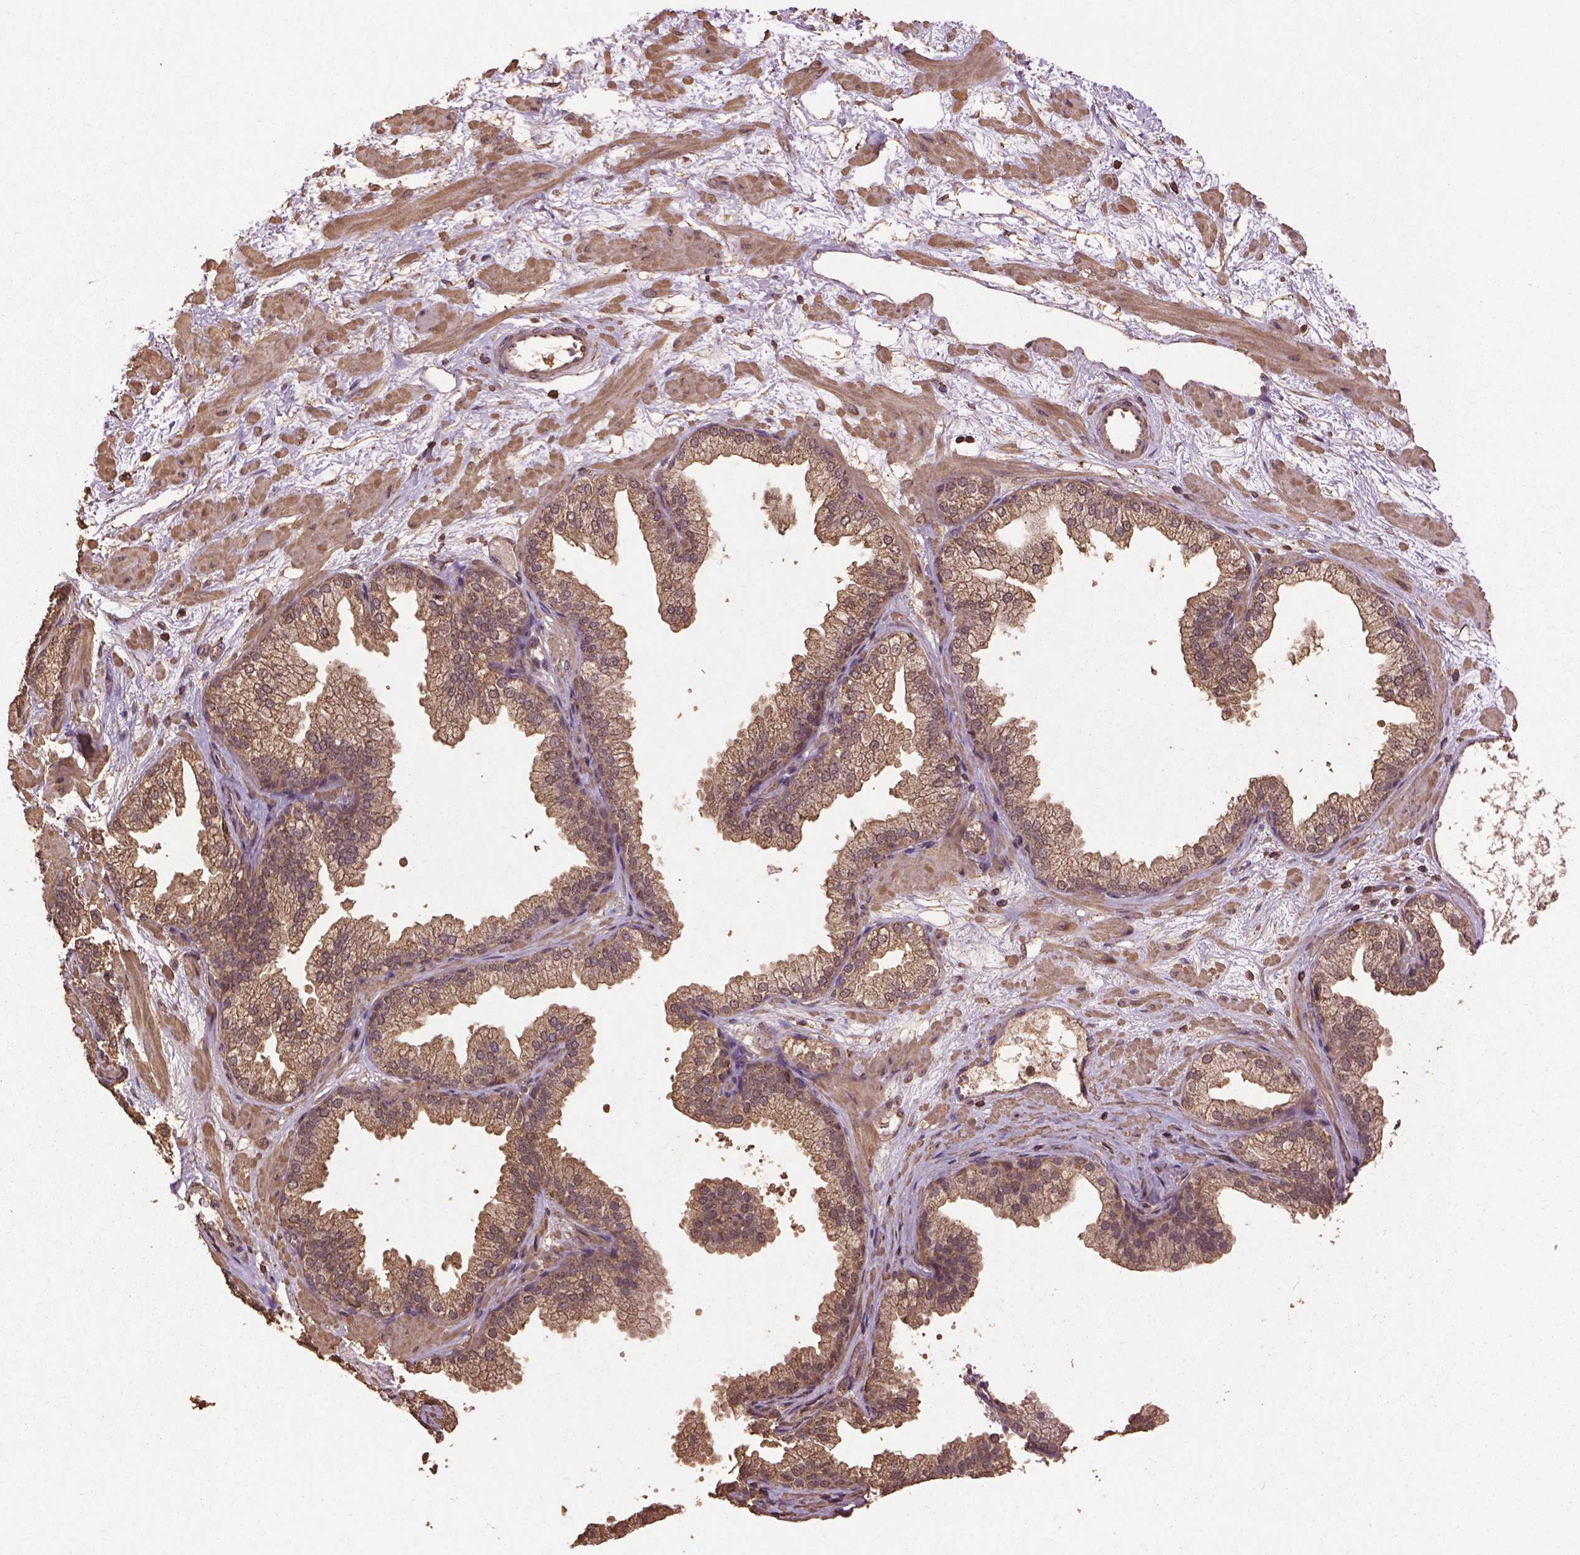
{"staining": {"intensity": "weak", "quantity": ">75%", "location": "cytoplasmic/membranous"}, "tissue": "prostate", "cell_type": "Glandular cells", "image_type": "normal", "snomed": [{"axis": "morphology", "description": "Normal tissue, NOS"}, {"axis": "topography", "description": "Prostate"}], "caption": "Glandular cells reveal low levels of weak cytoplasmic/membranous positivity in approximately >75% of cells in normal human prostate.", "gene": "BABAM1", "patient": {"sex": "male", "age": 37}}